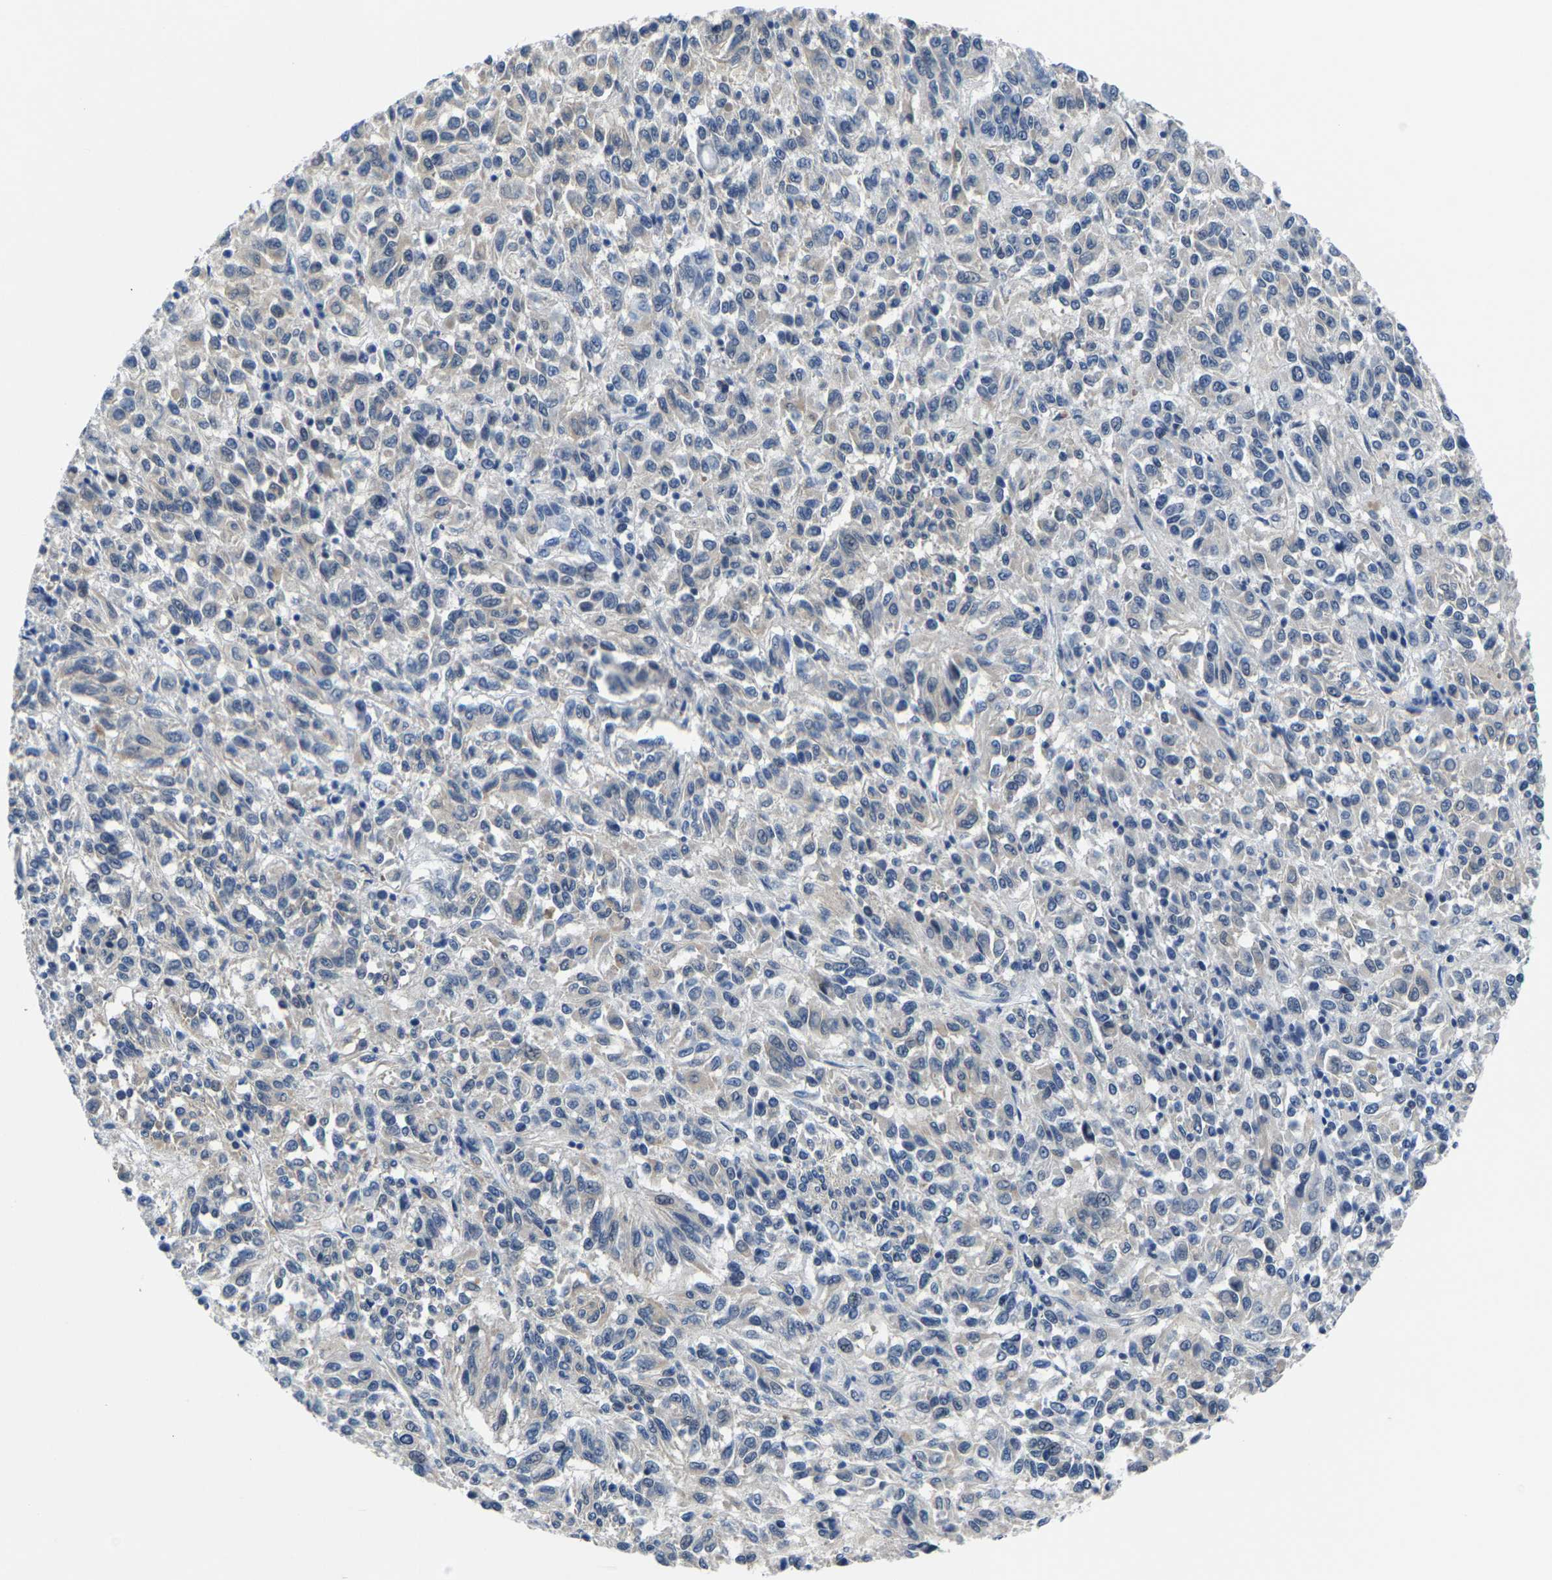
{"staining": {"intensity": "negative", "quantity": "none", "location": "none"}, "tissue": "melanoma", "cell_type": "Tumor cells", "image_type": "cancer", "snomed": [{"axis": "morphology", "description": "Malignant melanoma, Metastatic site"}, {"axis": "topography", "description": "Lung"}], "caption": "The micrograph exhibits no staining of tumor cells in melanoma.", "gene": "SSH3", "patient": {"sex": "male", "age": 64}}